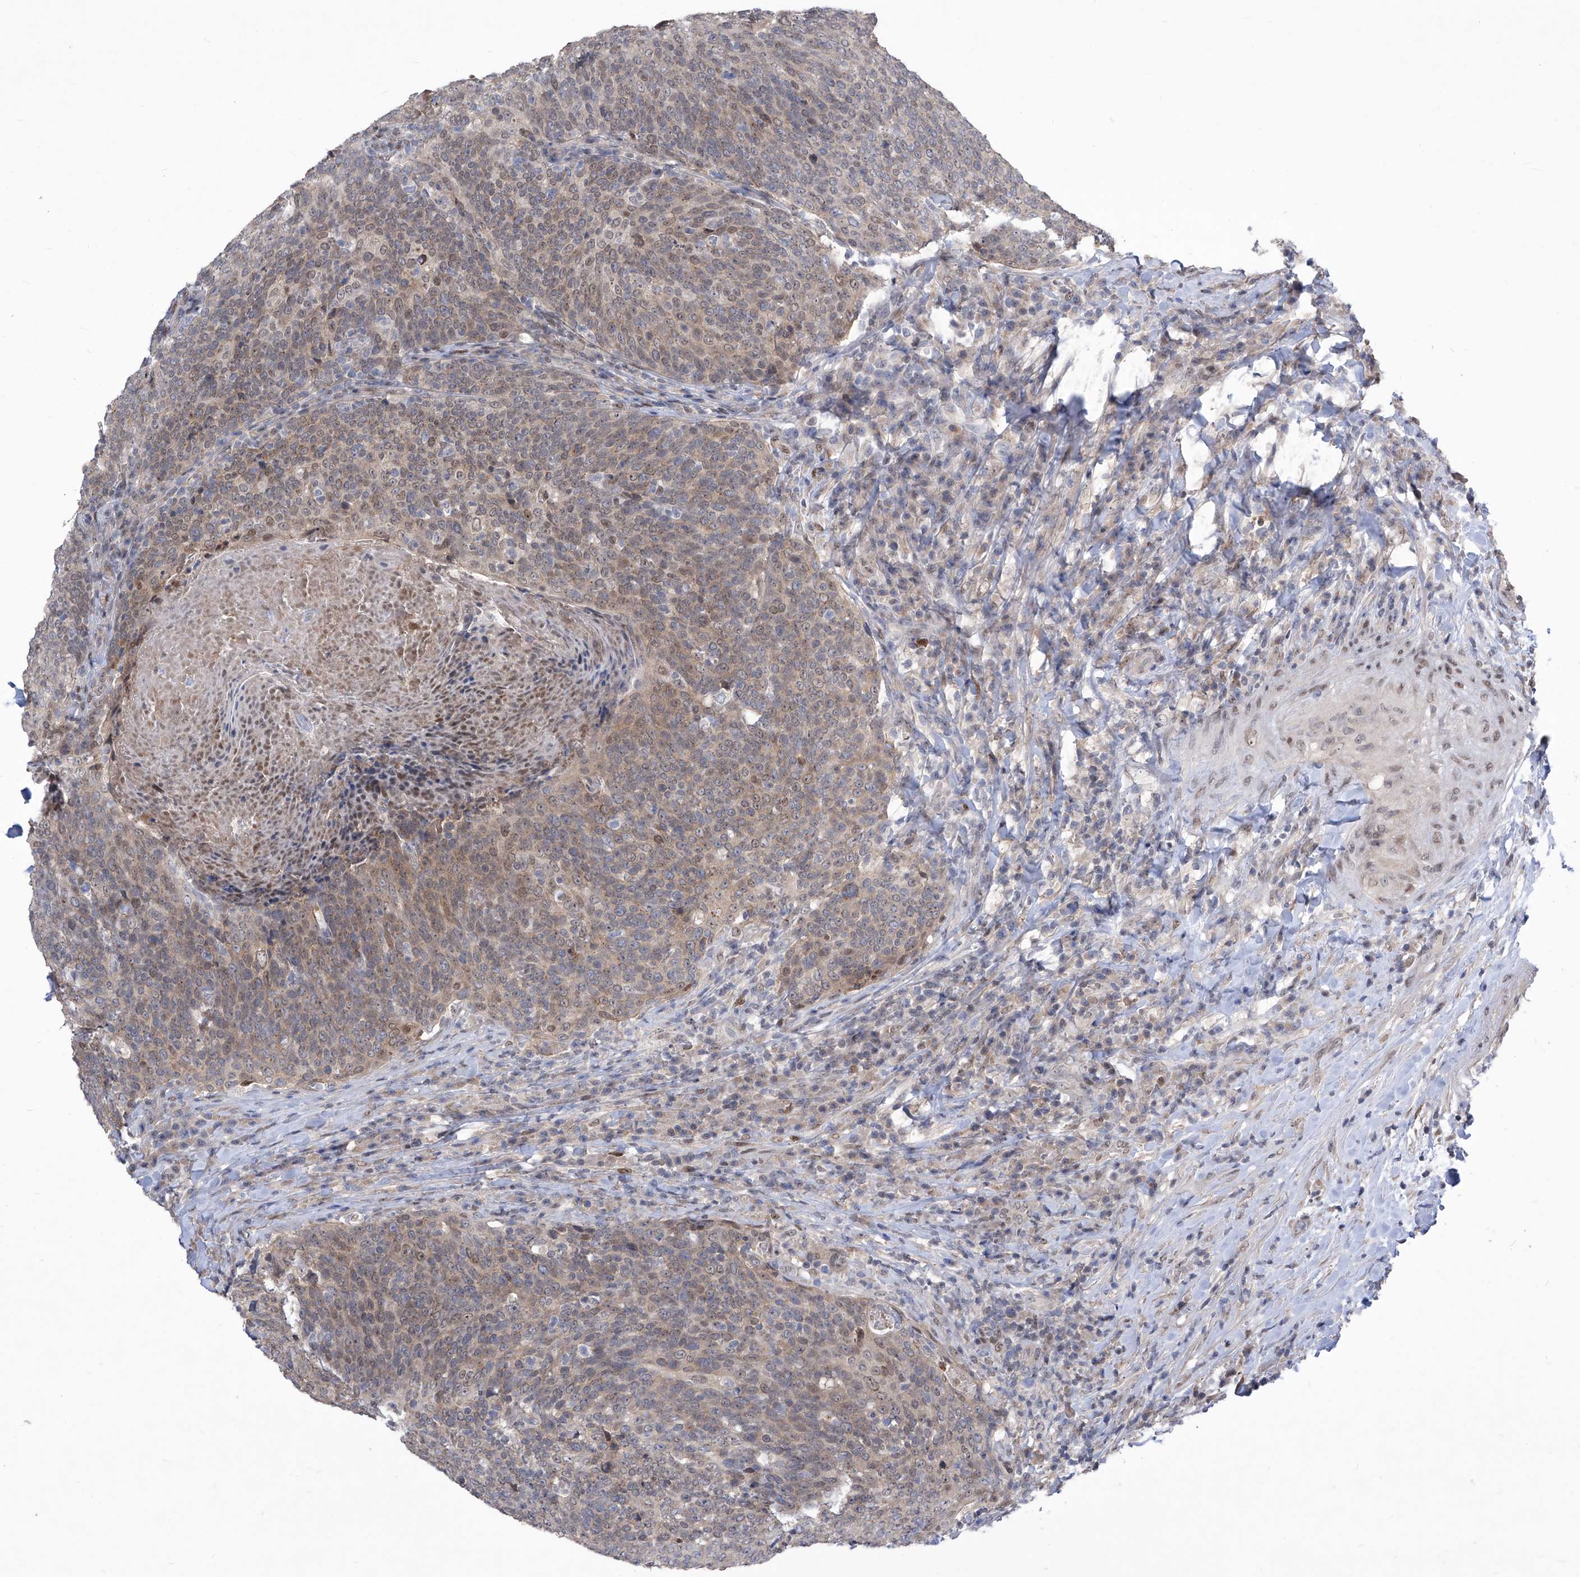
{"staining": {"intensity": "moderate", "quantity": "25%-75%", "location": "cytoplasmic/membranous"}, "tissue": "head and neck cancer", "cell_type": "Tumor cells", "image_type": "cancer", "snomed": [{"axis": "morphology", "description": "Squamous cell carcinoma, NOS"}, {"axis": "morphology", "description": "Squamous cell carcinoma, metastatic, NOS"}, {"axis": "topography", "description": "Lymph node"}, {"axis": "topography", "description": "Head-Neck"}], "caption": "Moderate cytoplasmic/membranous staining is seen in about 25%-75% of tumor cells in squamous cell carcinoma (head and neck). (DAB IHC, brown staining for protein, blue staining for nuclei).", "gene": "CETN2", "patient": {"sex": "male", "age": 62}}